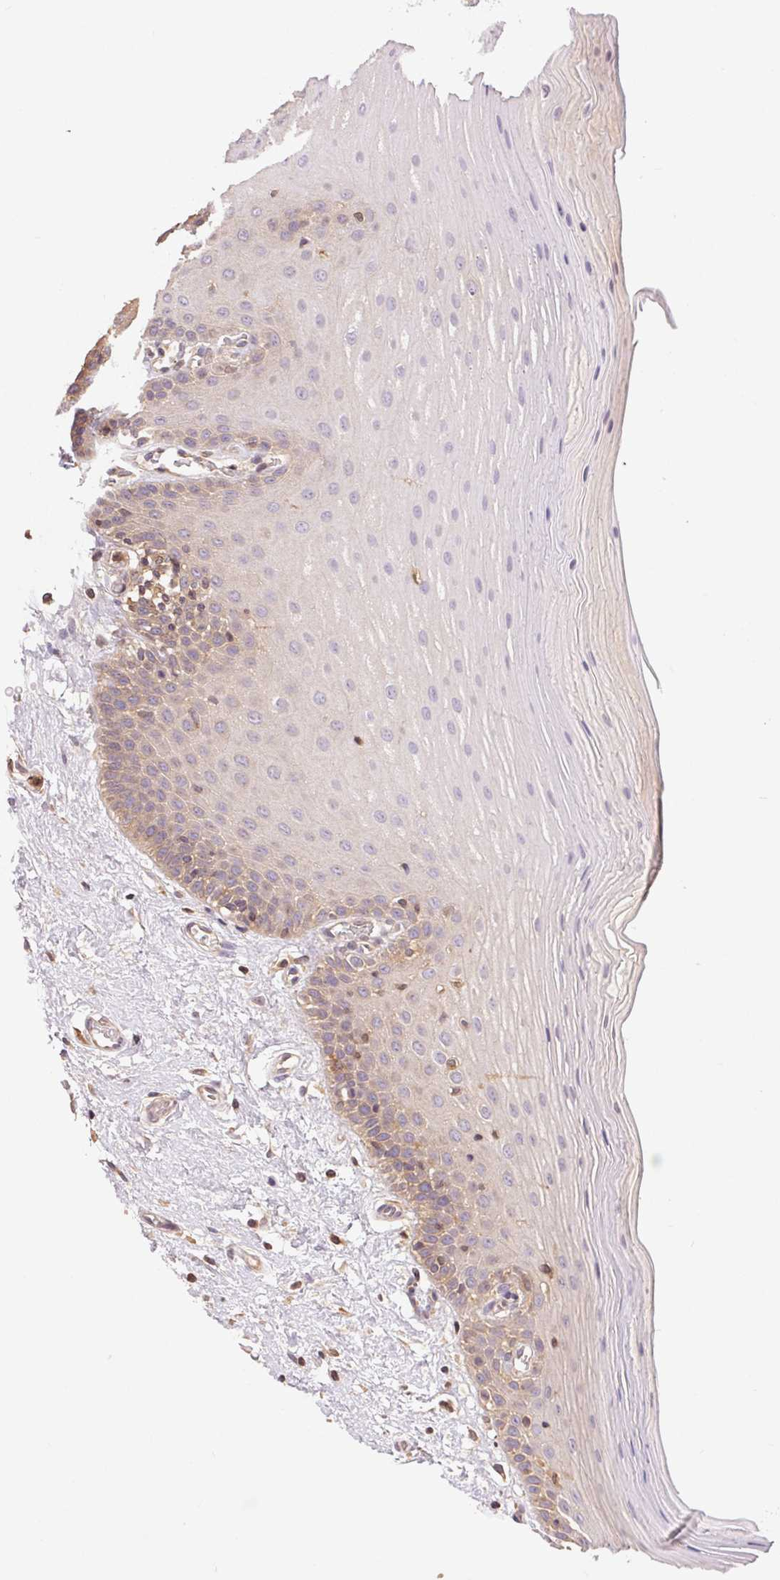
{"staining": {"intensity": "weak", "quantity": "<25%", "location": "cytoplasmic/membranous"}, "tissue": "oral mucosa", "cell_type": "Squamous epithelial cells", "image_type": "normal", "snomed": [{"axis": "morphology", "description": "Normal tissue, NOS"}, {"axis": "morphology", "description": "Squamous cell carcinoma, NOS"}, {"axis": "topography", "description": "Oral tissue"}, {"axis": "topography", "description": "Tounge, NOS"}, {"axis": "topography", "description": "Head-Neck"}], "caption": "Oral mucosa was stained to show a protein in brown. There is no significant expression in squamous epithelial cells. (DAB (3,3'-diaminobenzidine) immunohistochemistry (IHC) with hematoxylin counter stain).", "gene": "GDI1", "patient": {"sex": "male", "age": 62}}